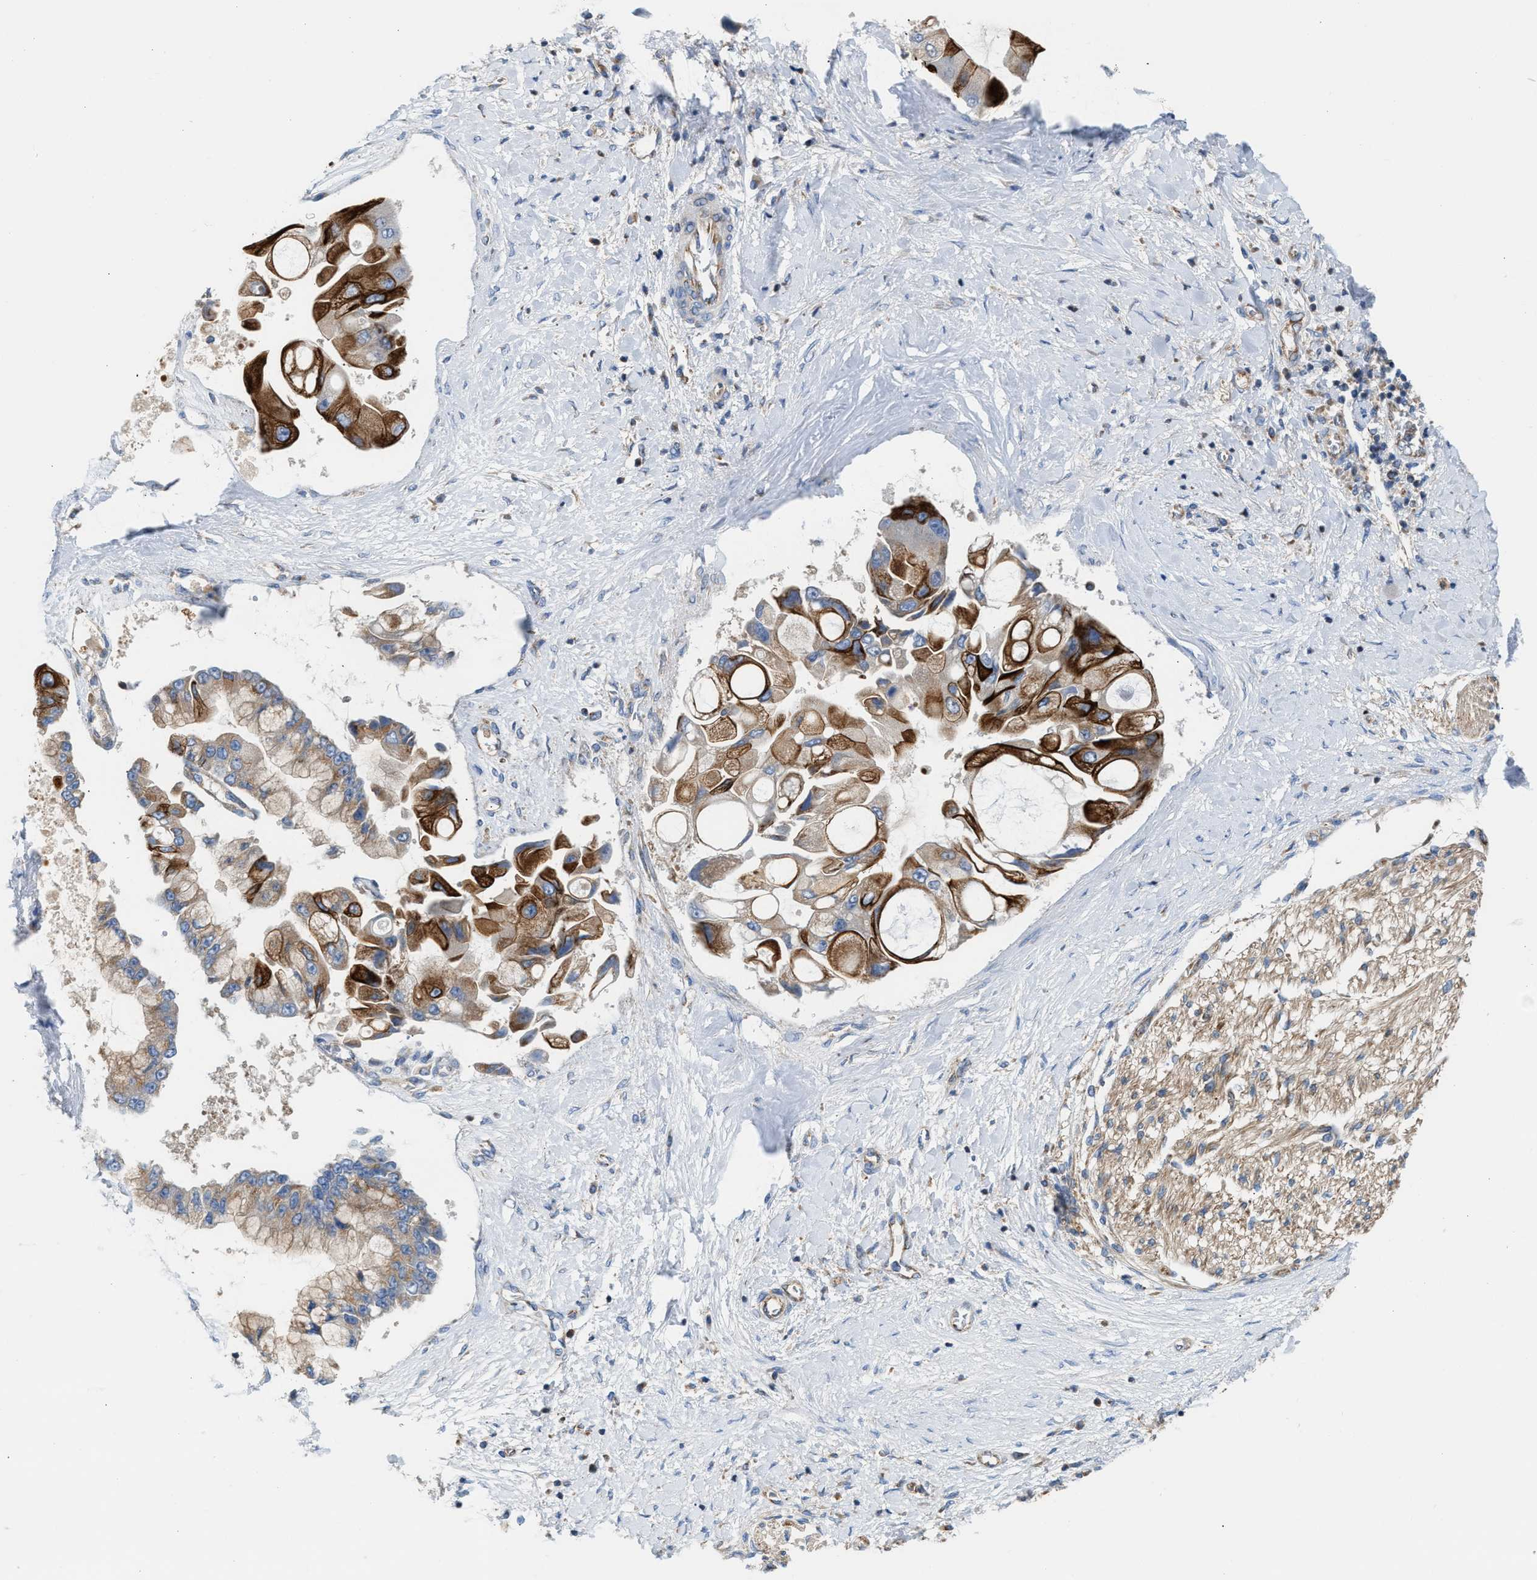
{"staining": {"intensity": "strong", "quantity": "25%-75%", "location": "cytoplasmic/membranous"}, "tissue": "liver cancer", "cell_type": "Tumor cells", "image_type": "cancer", "snomed": [{"axis": "morphology", "description": "Cholangiocarcinoma"}, {"axis": "topography", "description": "Liver"}], "caption": "This photomicrograph displays IHC staining of cholangiocarcinoma (liver), with high strong cytoplasmic/membranous staining in about 25%-75% of tumor cells.", "gene": "TBC1D15", "patient": {"sex": "male", "age": 50}}